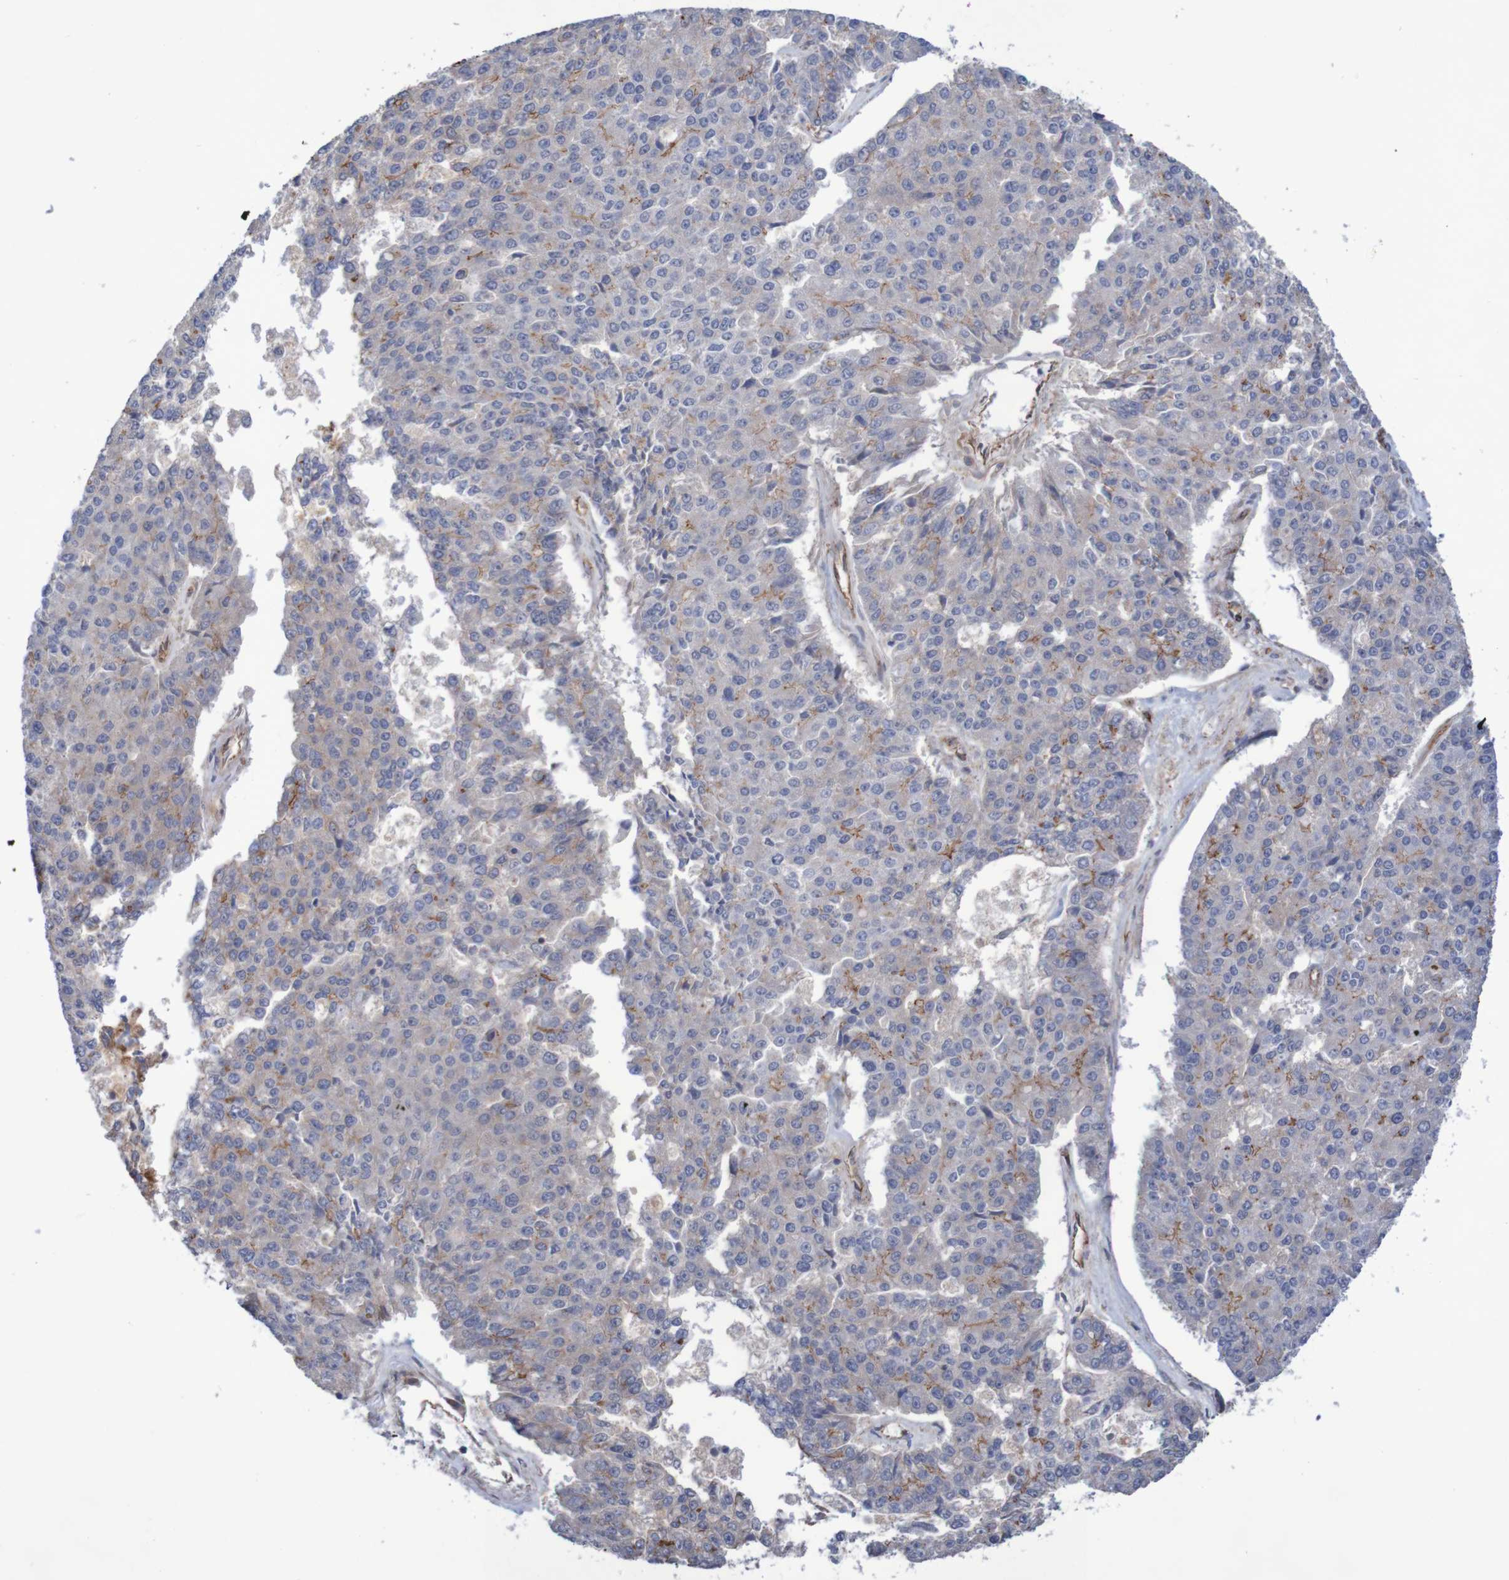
{"staining": {"intensity": "moderate", "quantity": "<25%", "location": "cytoplasmic/membranous"}, "tissue": "pancreatic cancer", "cell_type": "Tumor cells", "image_type": "cancer", "snomed": [{"axis": "morphology", "description": "Adenocarcinoma, NOS"}, {"axis": "topography", "description": "Pancreas"}], "caption": "A high-resolution histopathology image shows IHC staining of adenocarcinoma (pancreatic), which displays moderate cytoplasmic/membranous staining in approximately <25% of tumor cells.", "gene": "NECTIN2", "patient": {"sex": "male", "age": 50}}